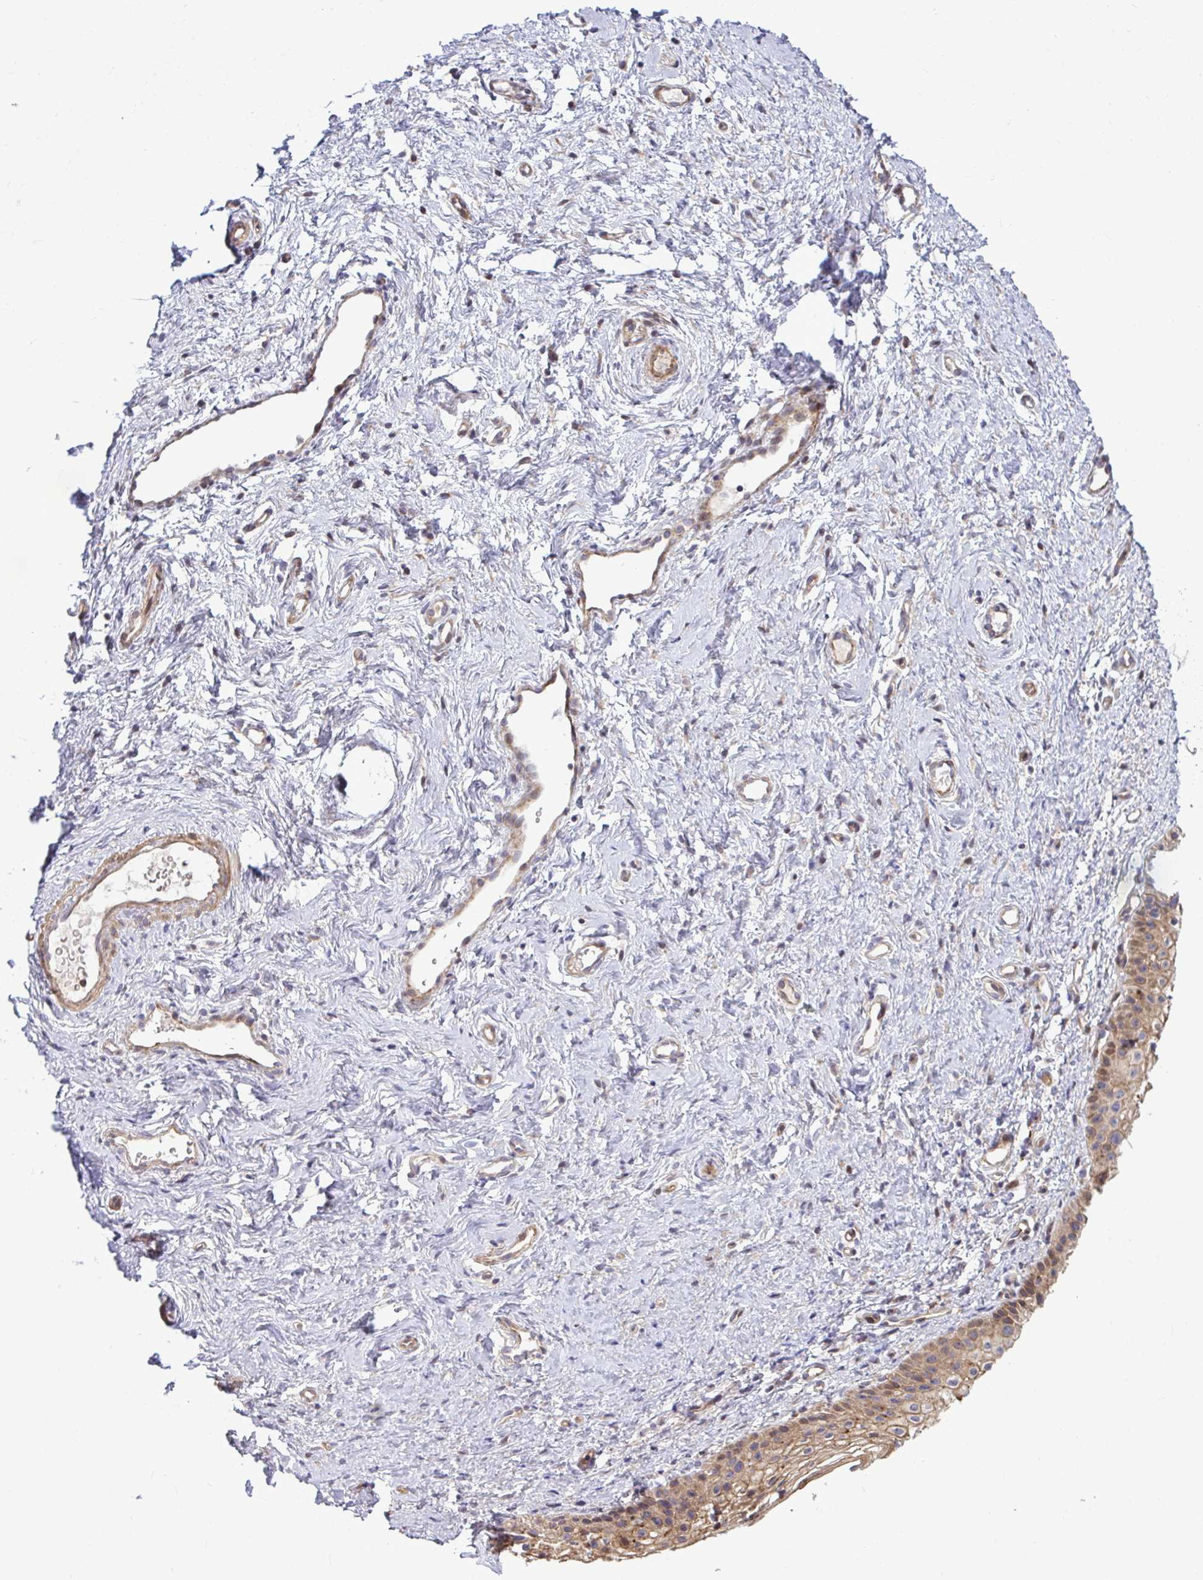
{"staining": {"intensity": "moderate", "quantity": ">75%", "location": "cytoplasmic/membranous"}, "tissue": "vagina", "cell_type": "Squamous epithelial cells", "image_type": "normal", "snomed": [{"axis": "morphology", "description": "Normal tissue, NOS"}, {"axis": "topography", "description": "Vagina"}], "caption": "High-power microscopy captured an immunohistochemistry (IHC) photomicrograph of benign vagina, revealing moderate cytoplasmic/membranous expression in about >75% of squamous epithelial cells.", "gene": "ZSCAN9", "patient": {"sex": "female", "age": 65}}